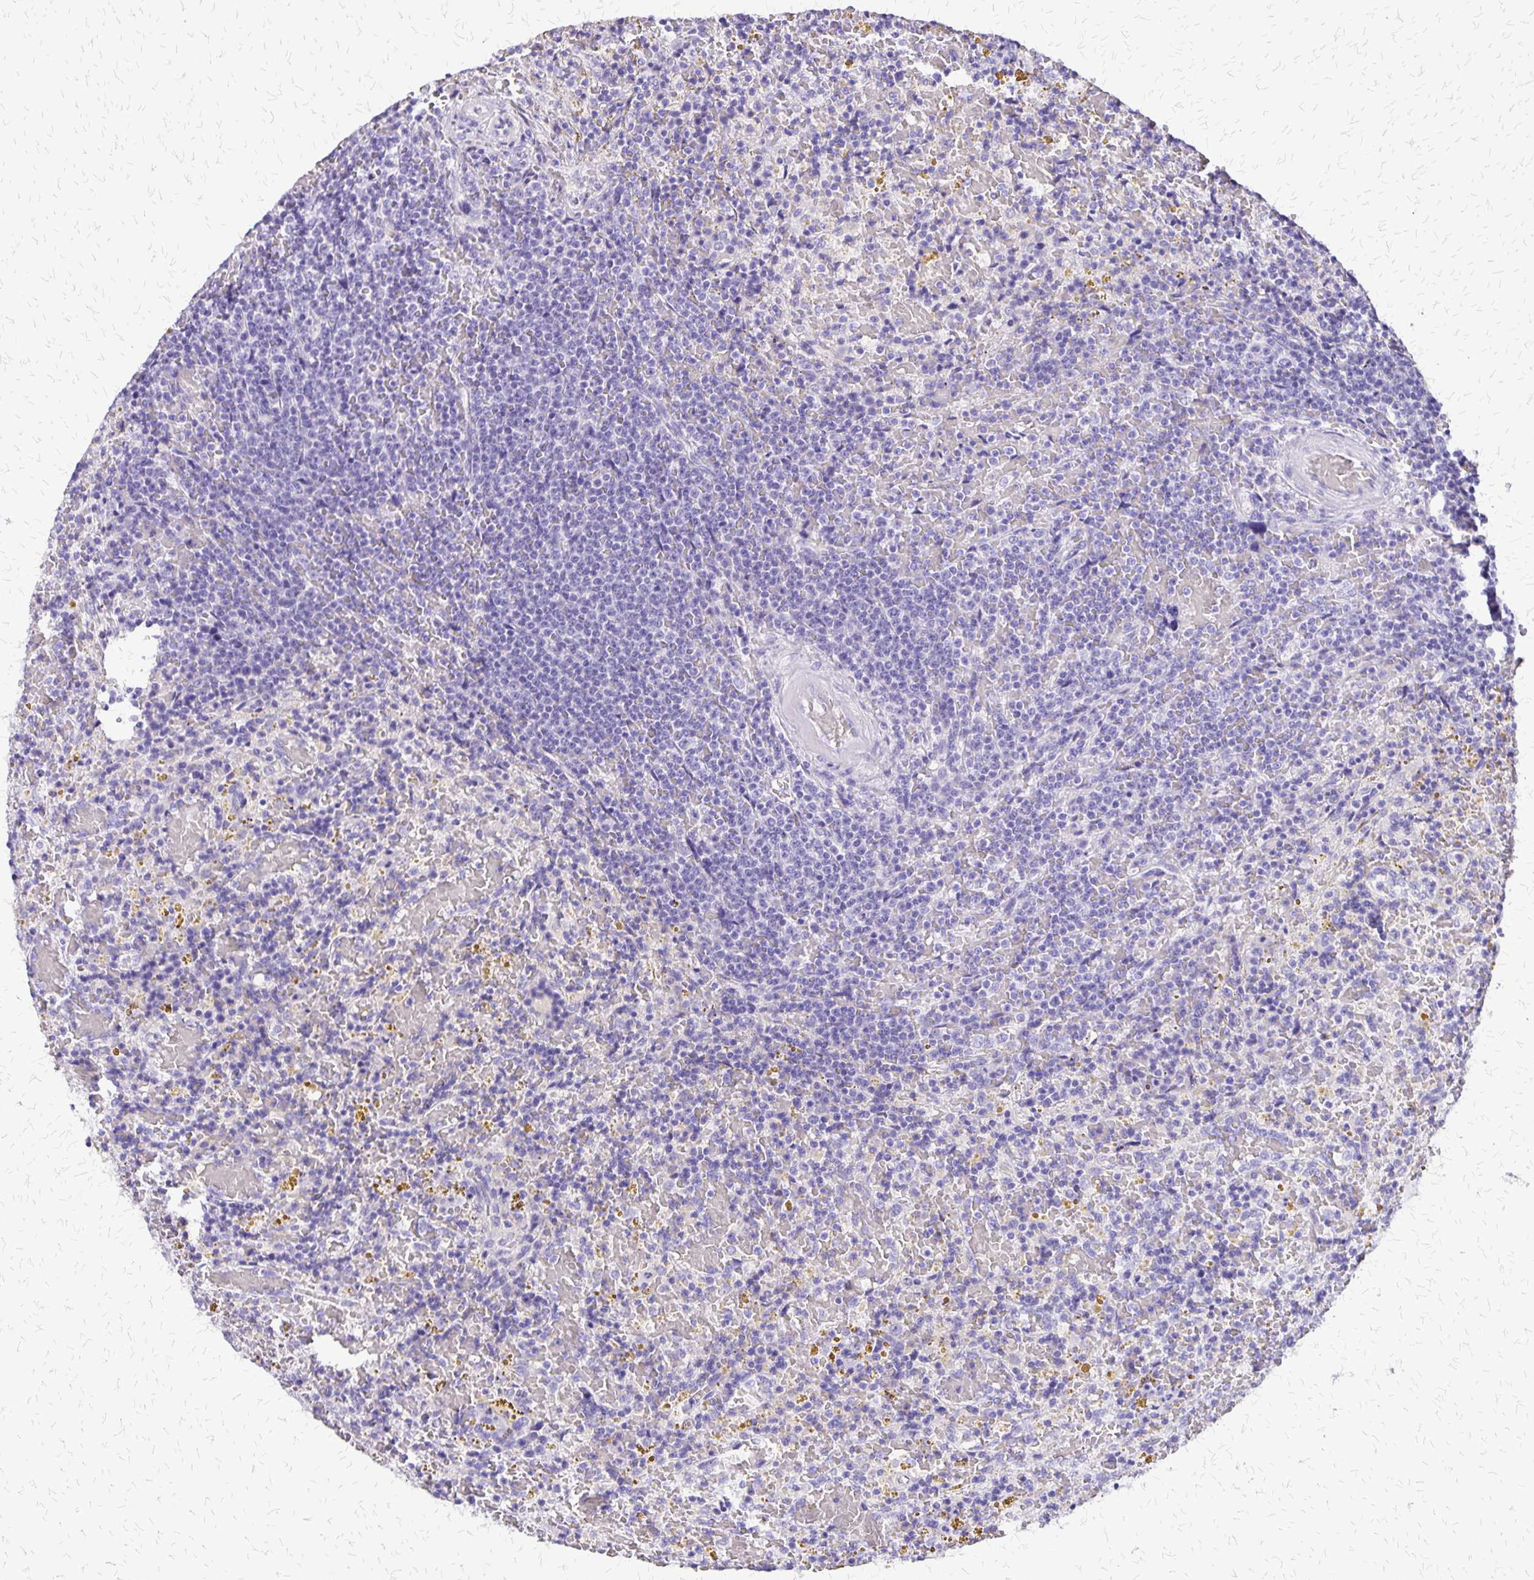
{"staining": {"intensity": "negative", "quantity": "none", "location": "none"}, "tissue": "lymphoma", "cell_type": "Tumor cells", "image_type": "cancer", "snomed": [{"axis": "morphology", "description": "Malignant lymphoma, non-Hodgkin's type, Low grade"}, {"axis": "topography", "description": "Spleen"}], "caption": "The IHC image has no significant positivity in tumor cells of low-grade malignant lymphoma, non-Hodgkin's type tissue.", "gene": "SLC13A2", "patient": {"sex": "female", "age": 65}}